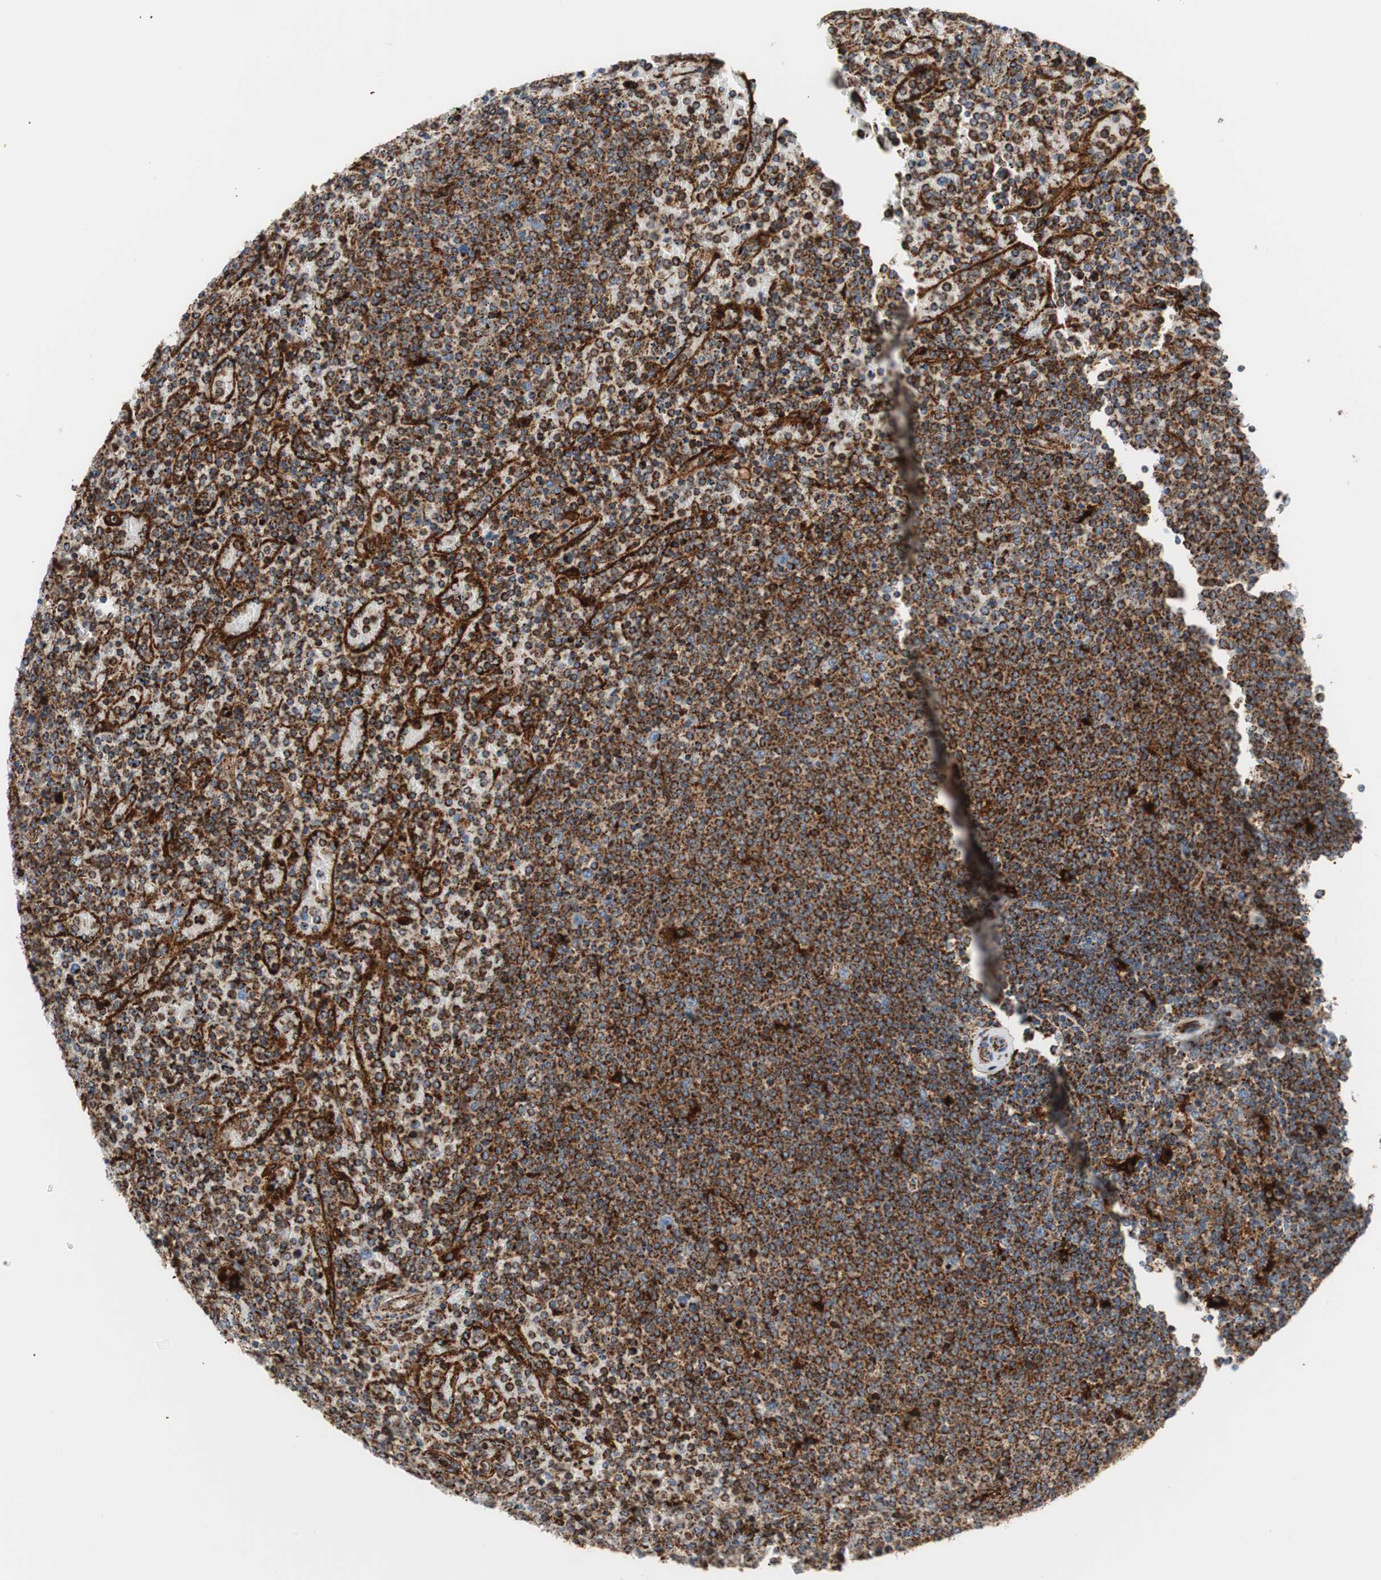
{"staining": {"intensity": "strong", "quantity": ">75%", "location": "cytoplasmic/membranous"}, "tissue": "lymphoma", "cell_type": "Tumor cells", "image_type": "cancer", "snomed": [{"axis": "morphology", "description": "Malignant lymphoma, non-Hodgkin's type, Low grade"}, {"axis": "topography", "description": "Spleen"}], "caption": "About >75% of tumor cells in human lymphoma reveal strong cytoplasmic/membranous protein expression as visualized by brown immunohistochemical staining.", "gene": "LAMP1", "patient": {"sex": "female", "age": 77}}